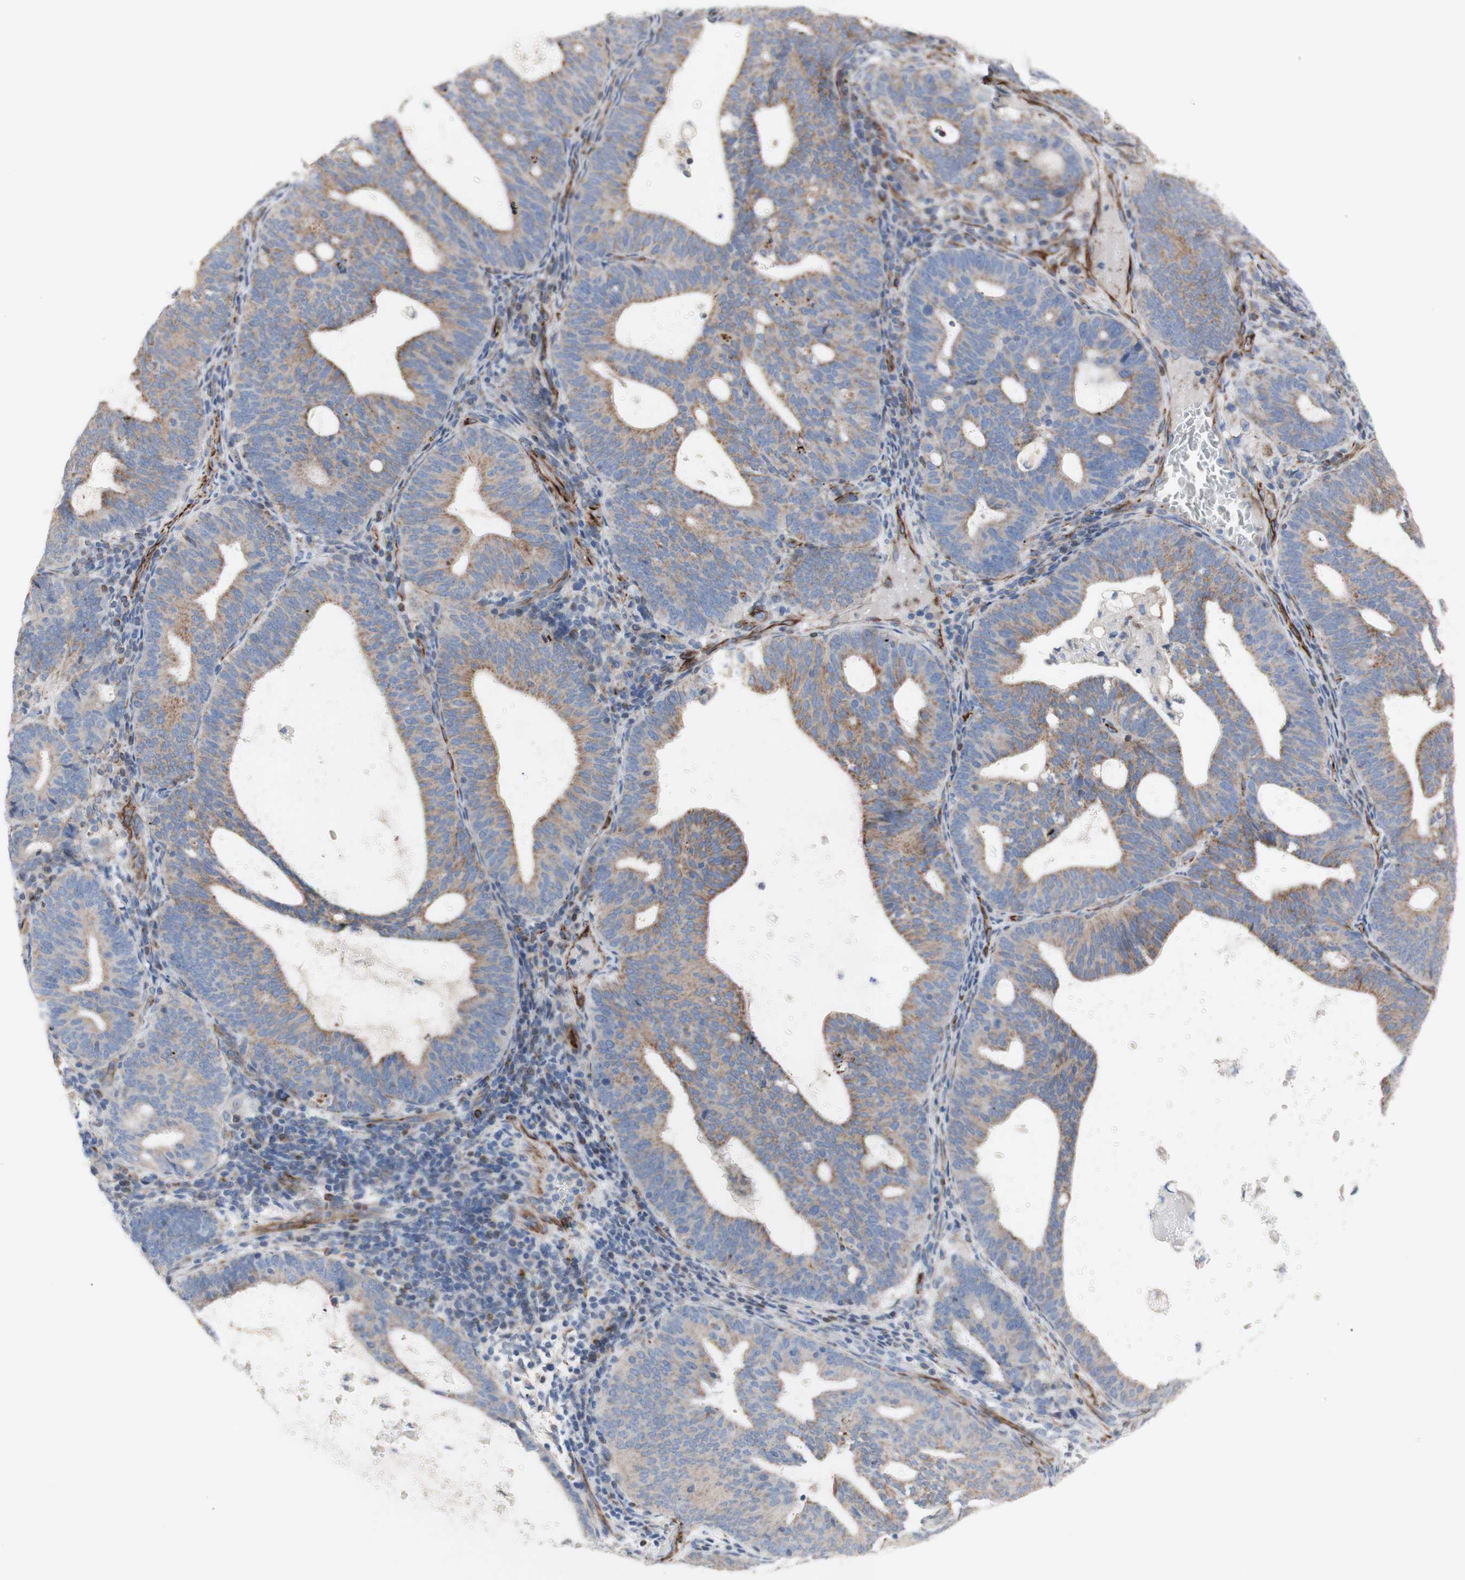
{"staining": {"intensity": "moderate", "quantity": "25%-75%", "location": "cytoplasmic/membranous"}, "tissue": "endometrial cancer", "cell_type": "Tumor cells", "image_type": "cancer", "snomed": [{"axis": "morphology", "description": "Adenocarcinoma, NOS"}, {"axis": "topography", "description": "Uterus"}], "caption": "Immunohistochemistry of endometrial cancer shows medium levels of moderate cytoplasmic/membranous positivity in about 25%-75% of tumor cells. (Brightfield microscopy of DAB IHC at high magnification).", "gene": "AGPAT5", "patient": {"sex": "female", "age": 83}}